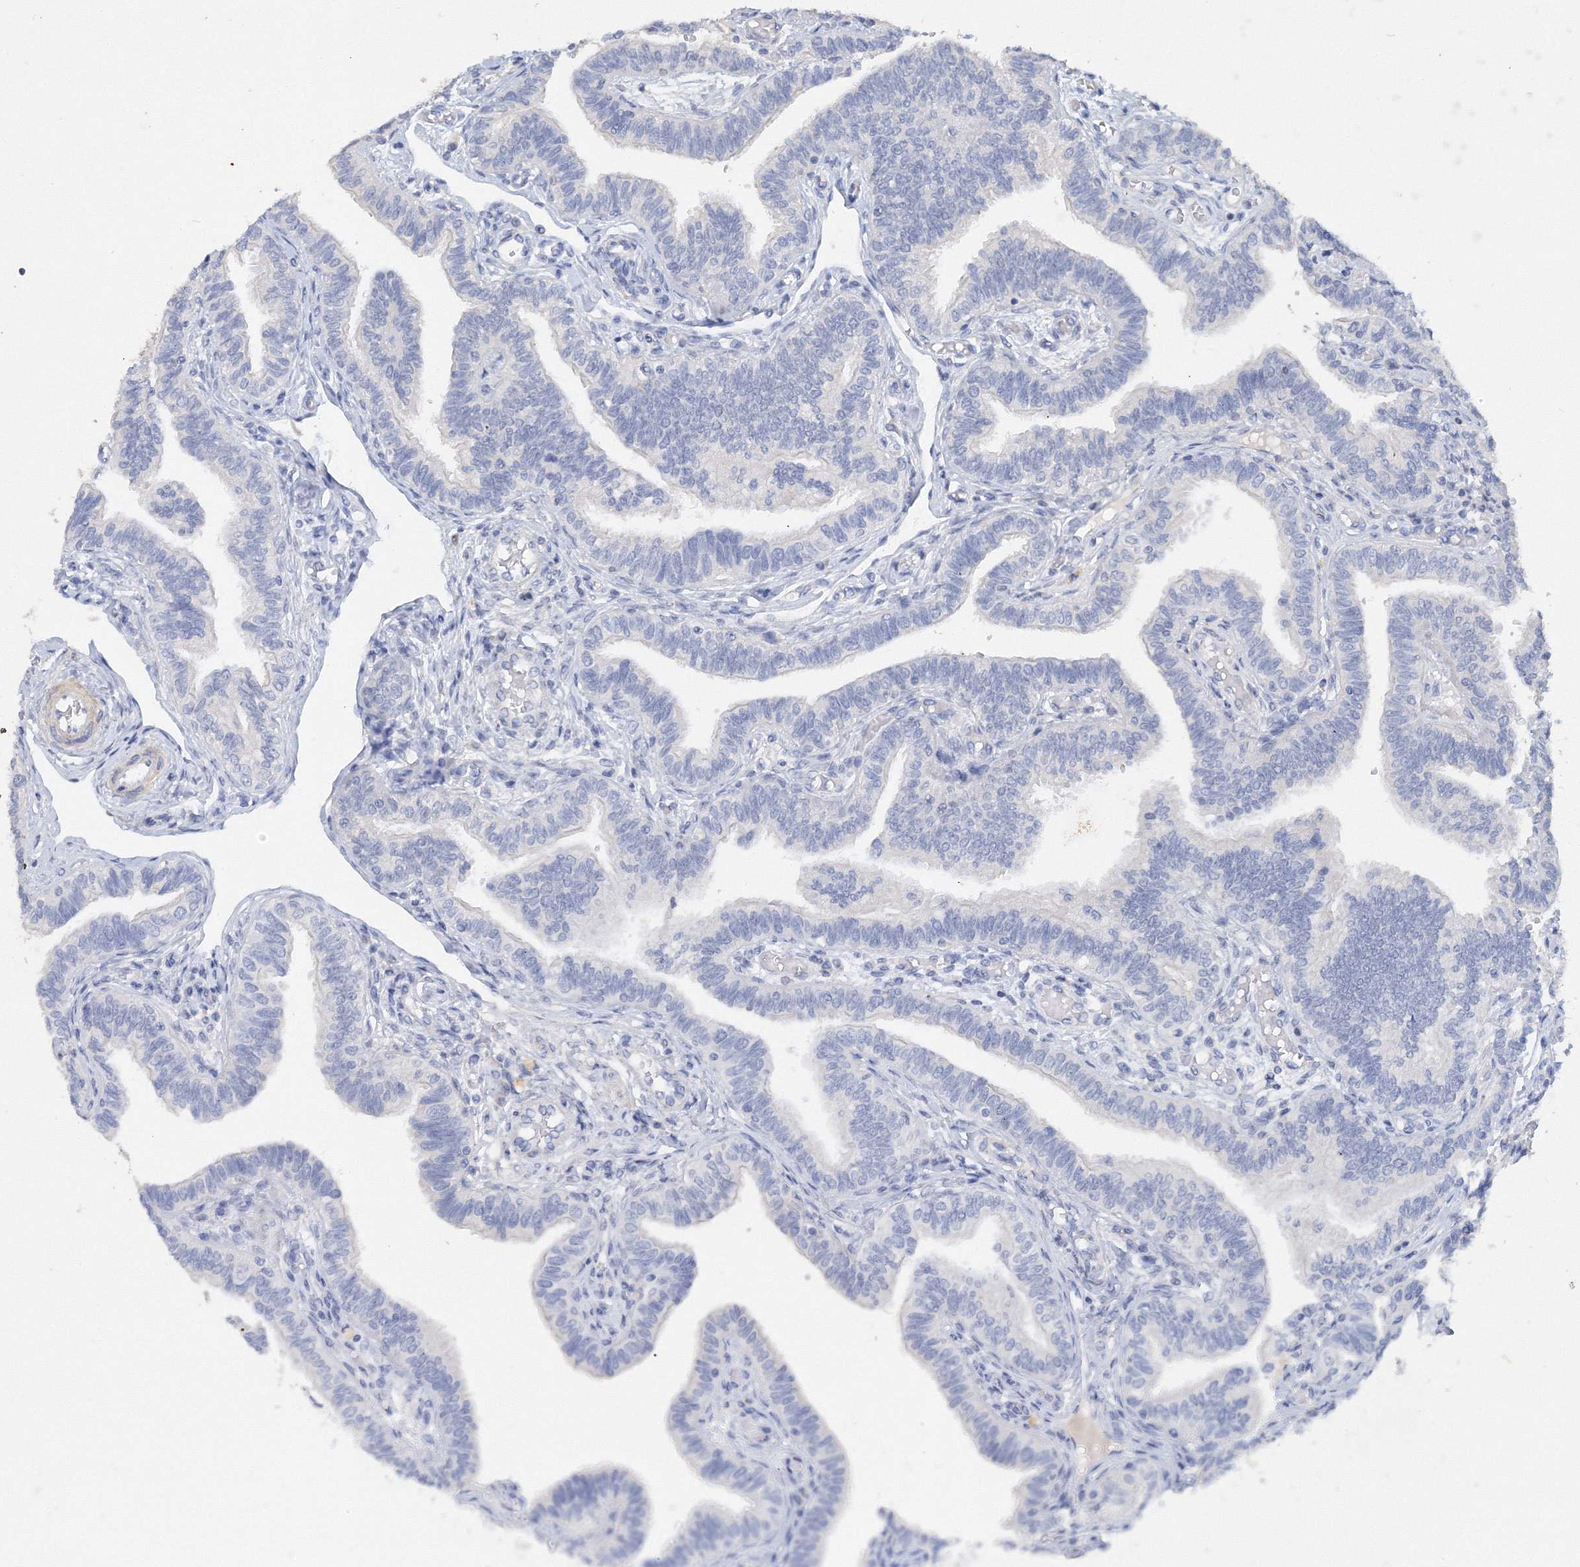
{"staining": {"intensity": "negative", "quantity": "none", "location": "none"}, "tissue": "fallopian tube", "cell_type": "Glandular cells", "image_type": "normal", "snomed": [{"axis": "morphology", "description": "Normal tissue, NOS"}, {"axis": "topography", "description": "Fallopian tube"}], "caption": "An IHC histopathology image of normal fallopian tube is shown. There is no staining in glandular cells of fallopian tube.", "gene": "OSBPL6", "patient": {"sex": "female", "age": 39}}